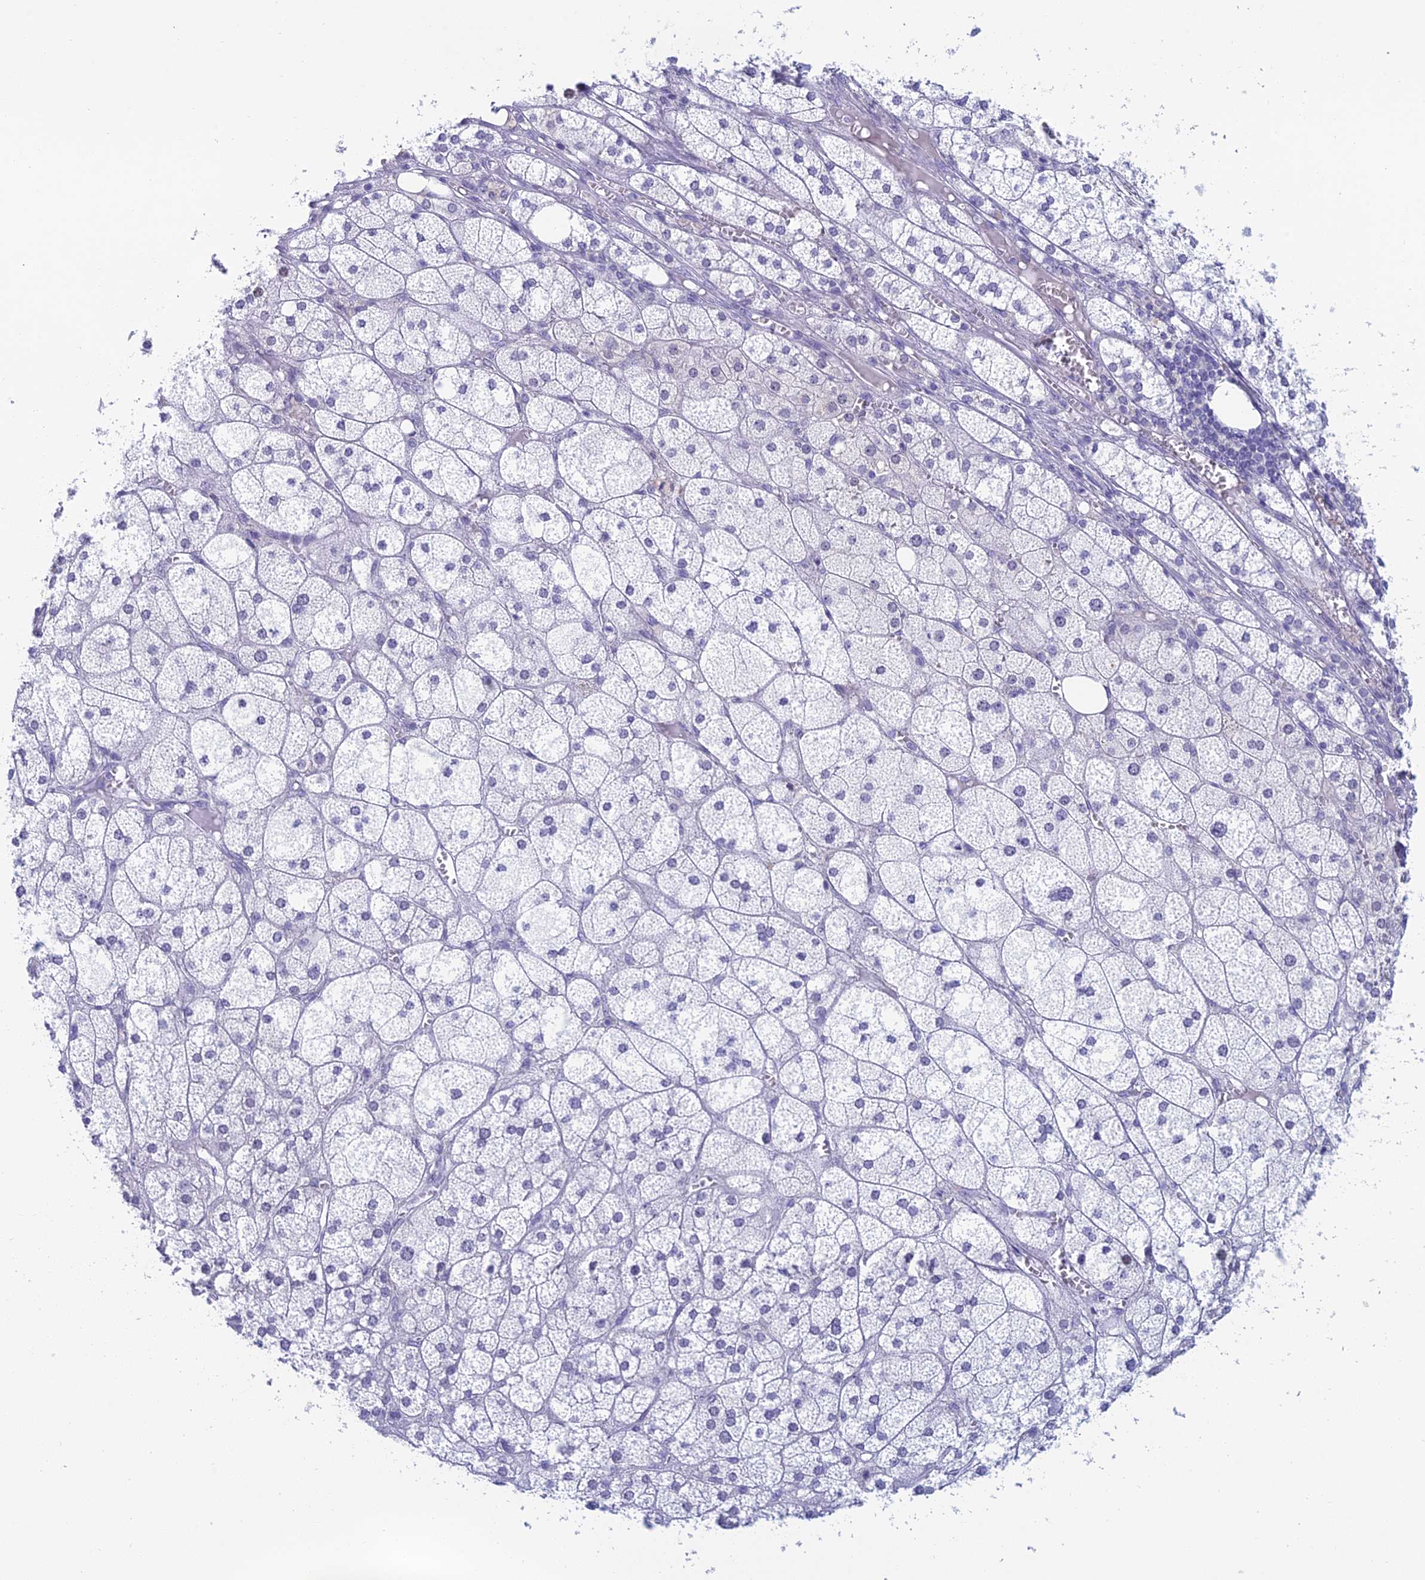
{"staining": {"intensity": "negative", "quantity": "none", "location": "none"}, "tissue": "adrenal gland", "cell_type": "Glandular cells", "image_type": "normal", "snomed": [{"axis": "morphology", "description": "Normal tissue, NOS"}, {"axis": "topography", "description": "Adrenal gland"}], "caption": "Immunohistochemistry of unremarkable human adrenal gland shows no expression in glandular cells. (DAB (3,3'-diaminobenzidine) IHC visualized using brightfield microscopy, high magnification).", "gene": "TMEM161B", "patient": {"sex": "female", "age": 61}}